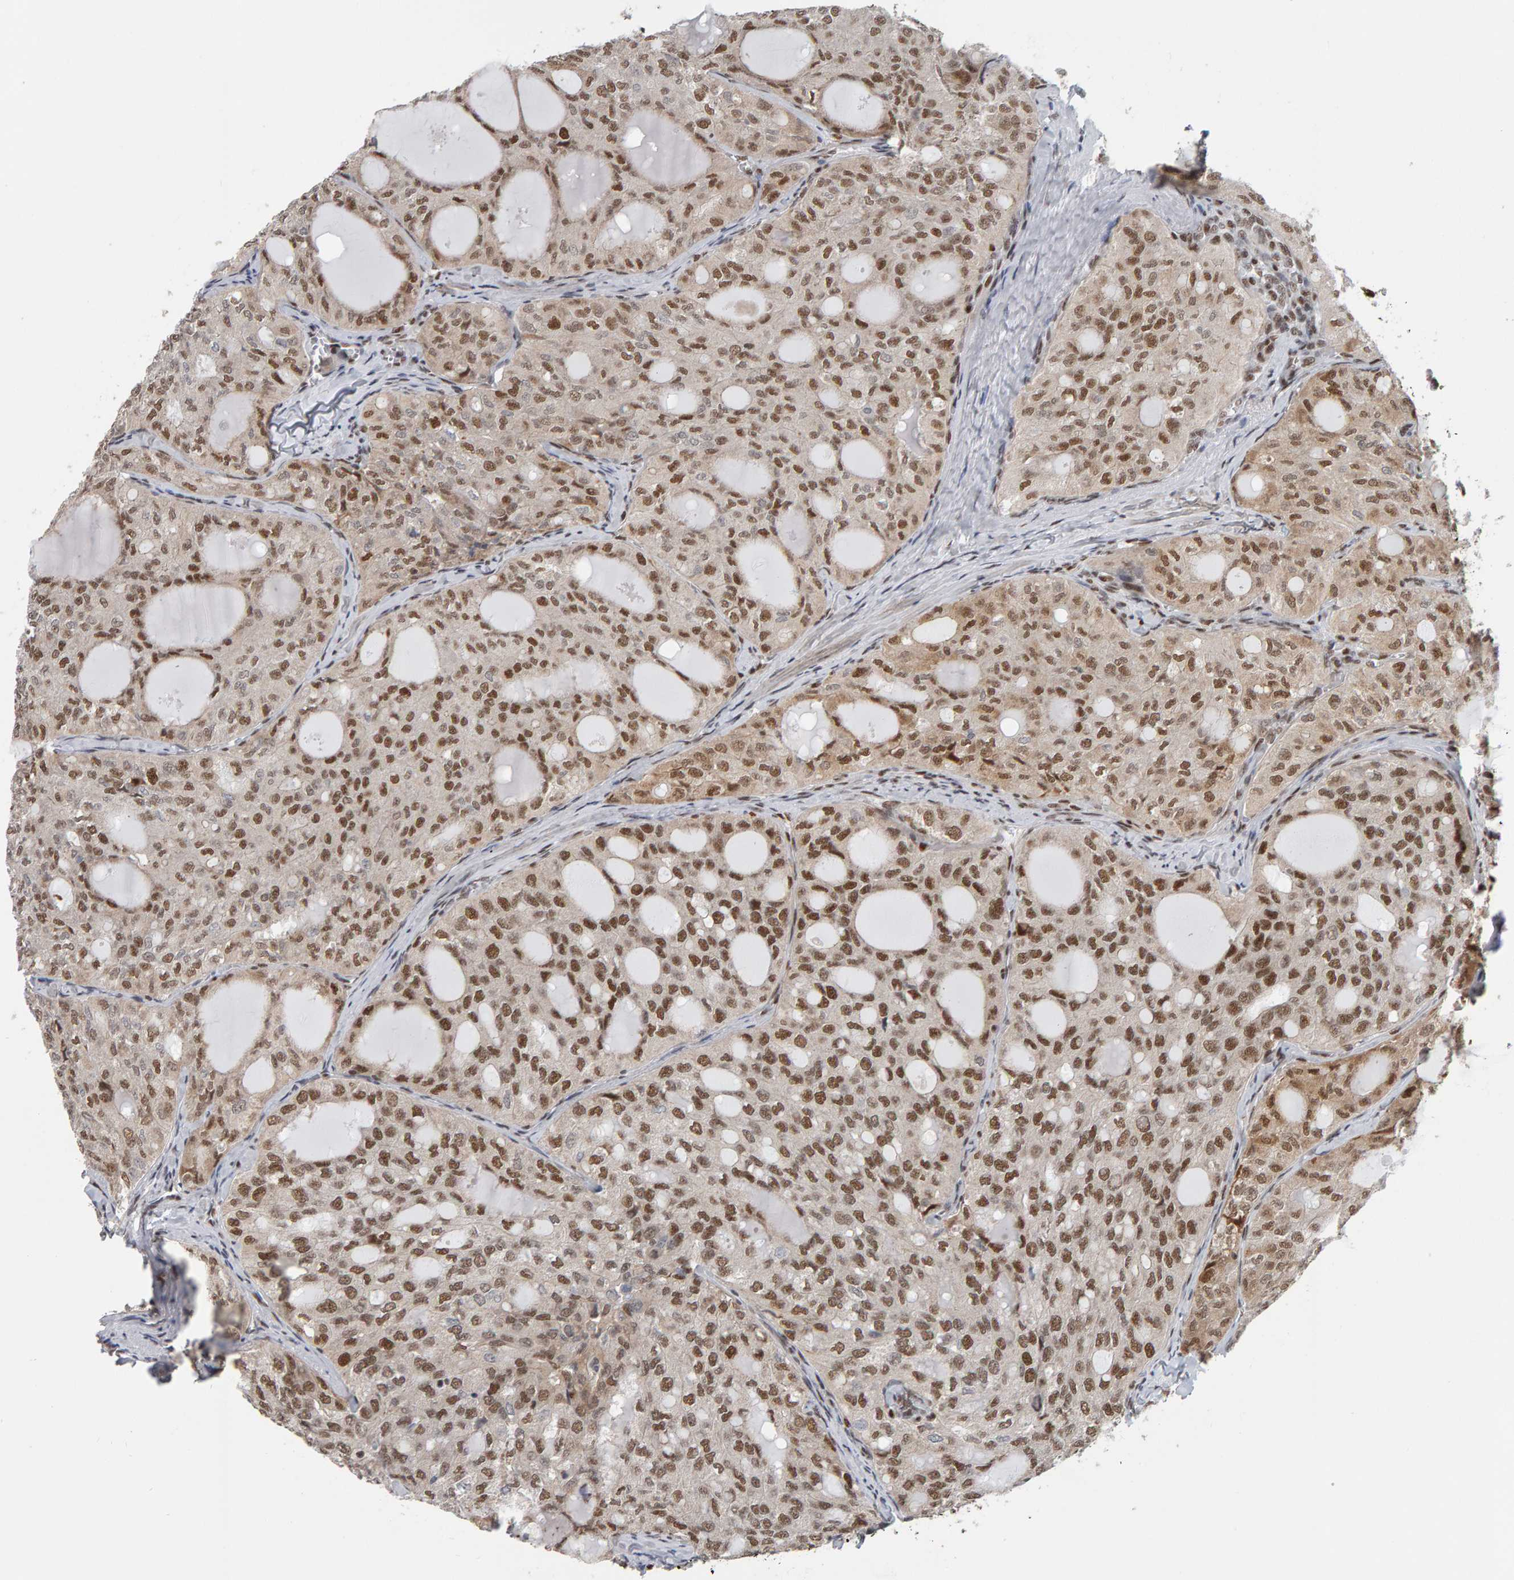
{"staining": {"intensity": "moderate", "quantity": ">75%", "location": "nuclear"}, "tissue": "thyroid cancer", "cell_type": "Tumor cells", "image_type": "cancer", "snomed": [{"axis": "morphology", "description": "Follicular adenoma carcinoma, NOS"}, {"axis": "topography", "description": "Thyroid gland"}], "caption": "This micrograph demonstrates immunohistochemistry (IHC) staining of human thyroid cancer, with medium moderate nuclear staining in approximately >75% of tumor cells.", "gene": "ATF7IP", "patient": {"sex": "male", "age": 75}}